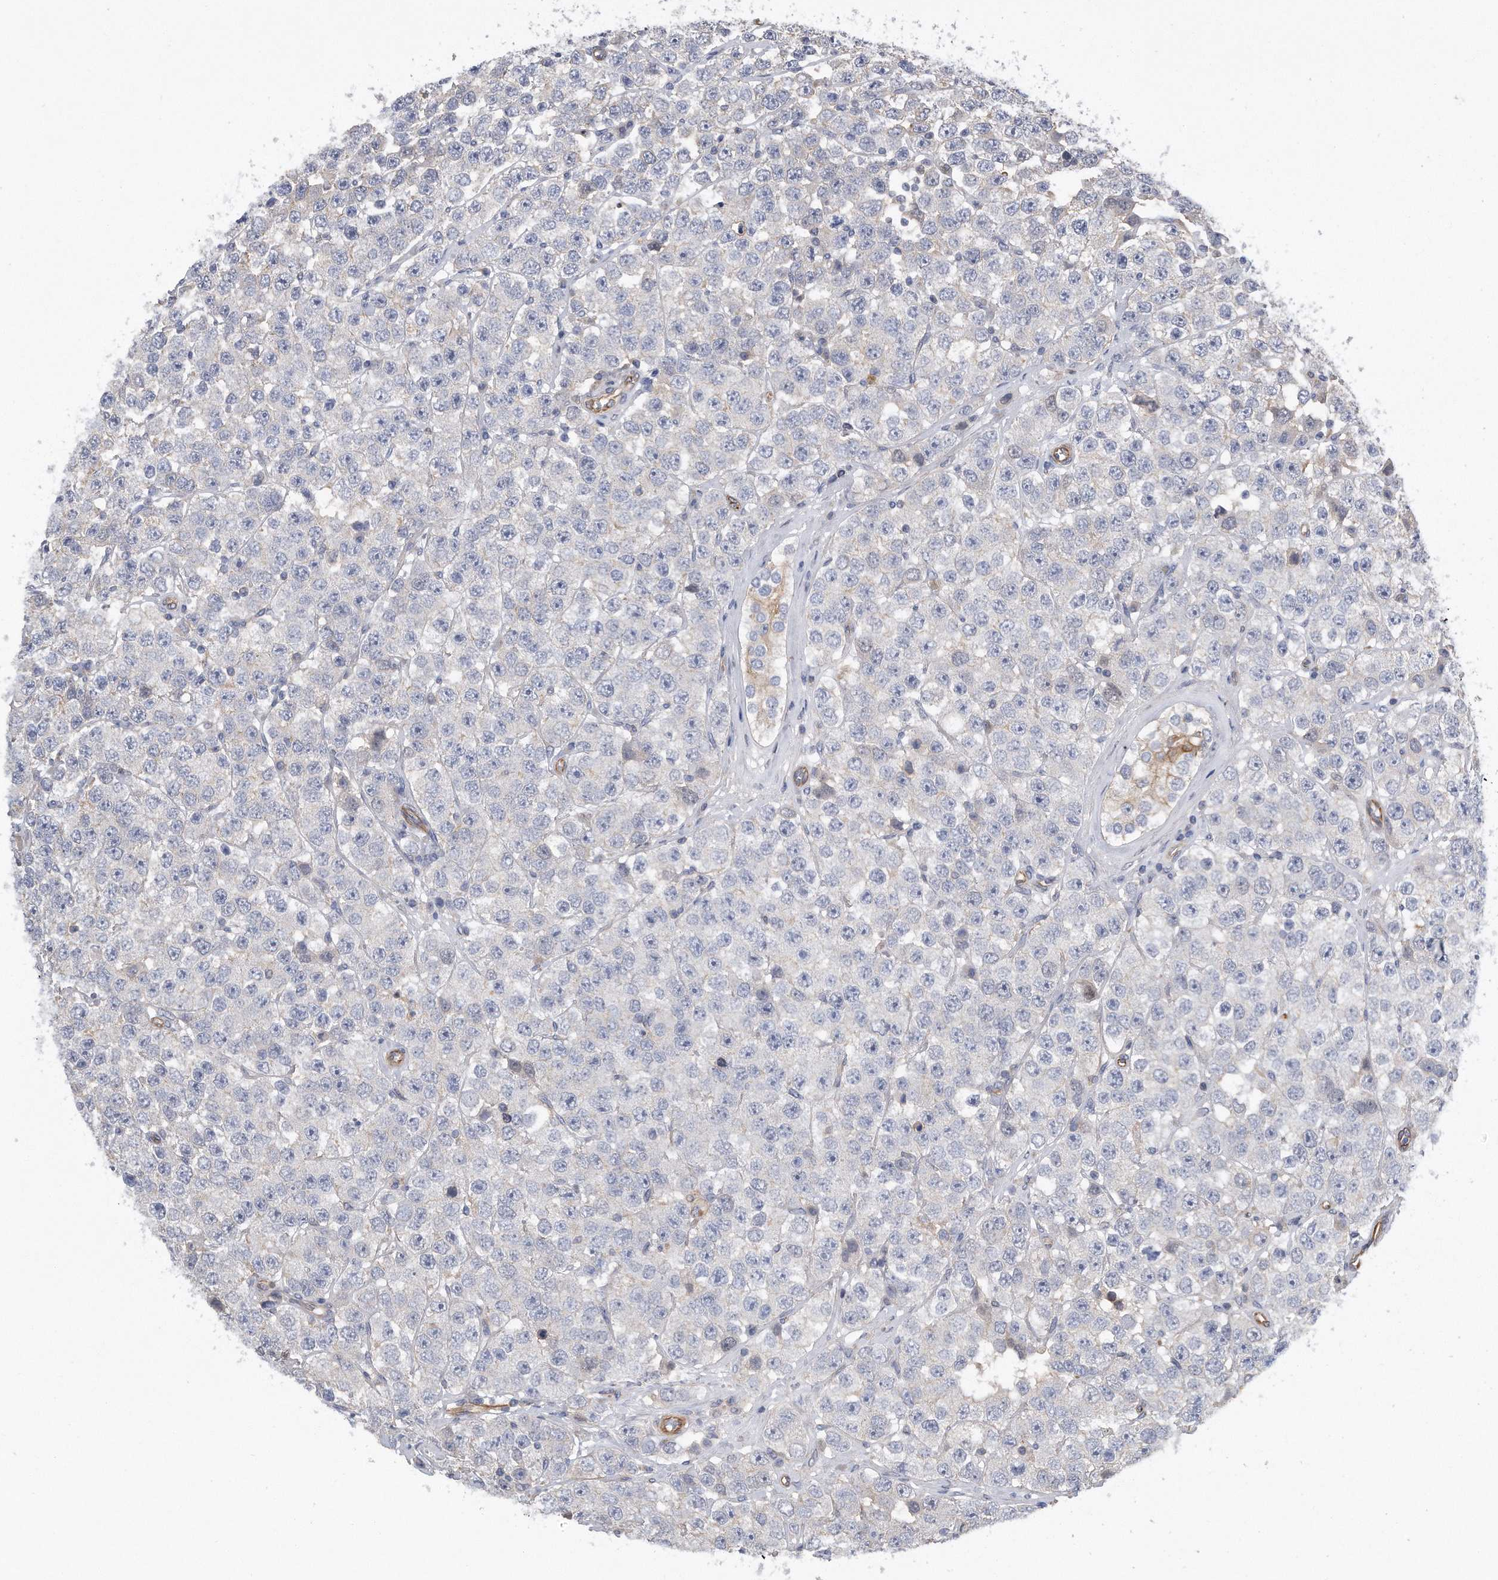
{"staining": {"intensity": "negative", "quantity": "none", "location": "none"}, "tissue": "testis cancer", "cell_type": "Tumor cells", "image_type": "cancer", "snomed": [{"axis": "morphology", "description": "Seminoma, NOS"}, {"axis": "topography", "description": "Testis"}], "caption": "Photomicrograph shows no significant protein staining in tumor cells of testis cancer (seminoma).", "gene": "GPC1", "patient": {"sex": "male", "age": 28}}